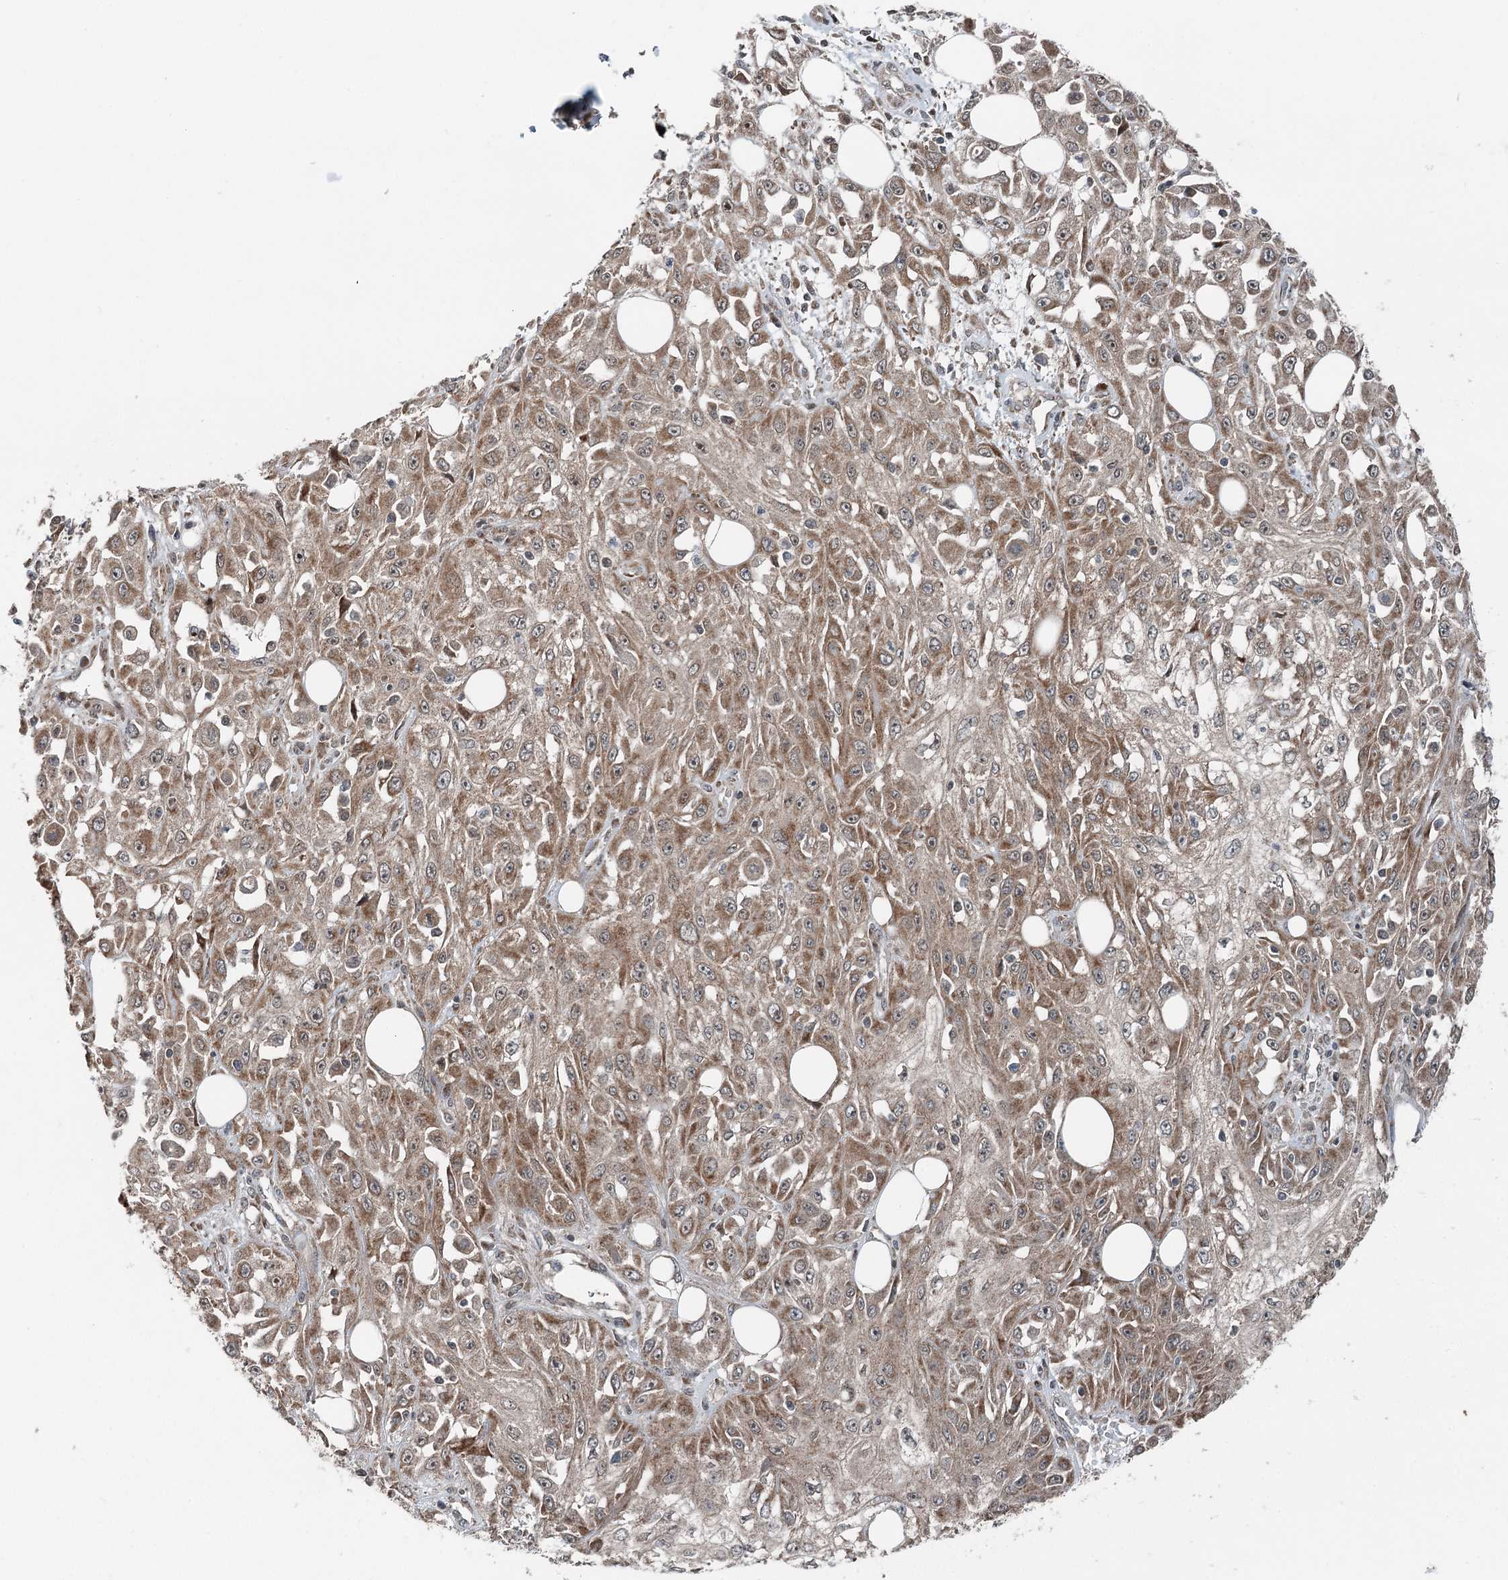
{"staining": {"intensity": "moderate", "quantity": ">75%", "location": "cytoplasmic/membranous"}, "tissue": "skin cancer", "cell_type": "Tumor cells", "image_type": "cancer", "snomed": [{"axis": "morphology", "description": "Squamous cell carcinoma, NOS"}, {"axis": "morphology", "description": "Squamous cell carcinoma, metastatic, NOS"}, {"axis": "topography", "description": "Skin"}, {"axis": "topography", "description": "Lymph node"}], "caption": "Brown immunohistochemical staining in skin cancer exhibits moderate cytoplasmic/membranous expression in about >75% of tumor cells.", "gene": "WAPL", "patient": {"sex": "male", "age": 75}}